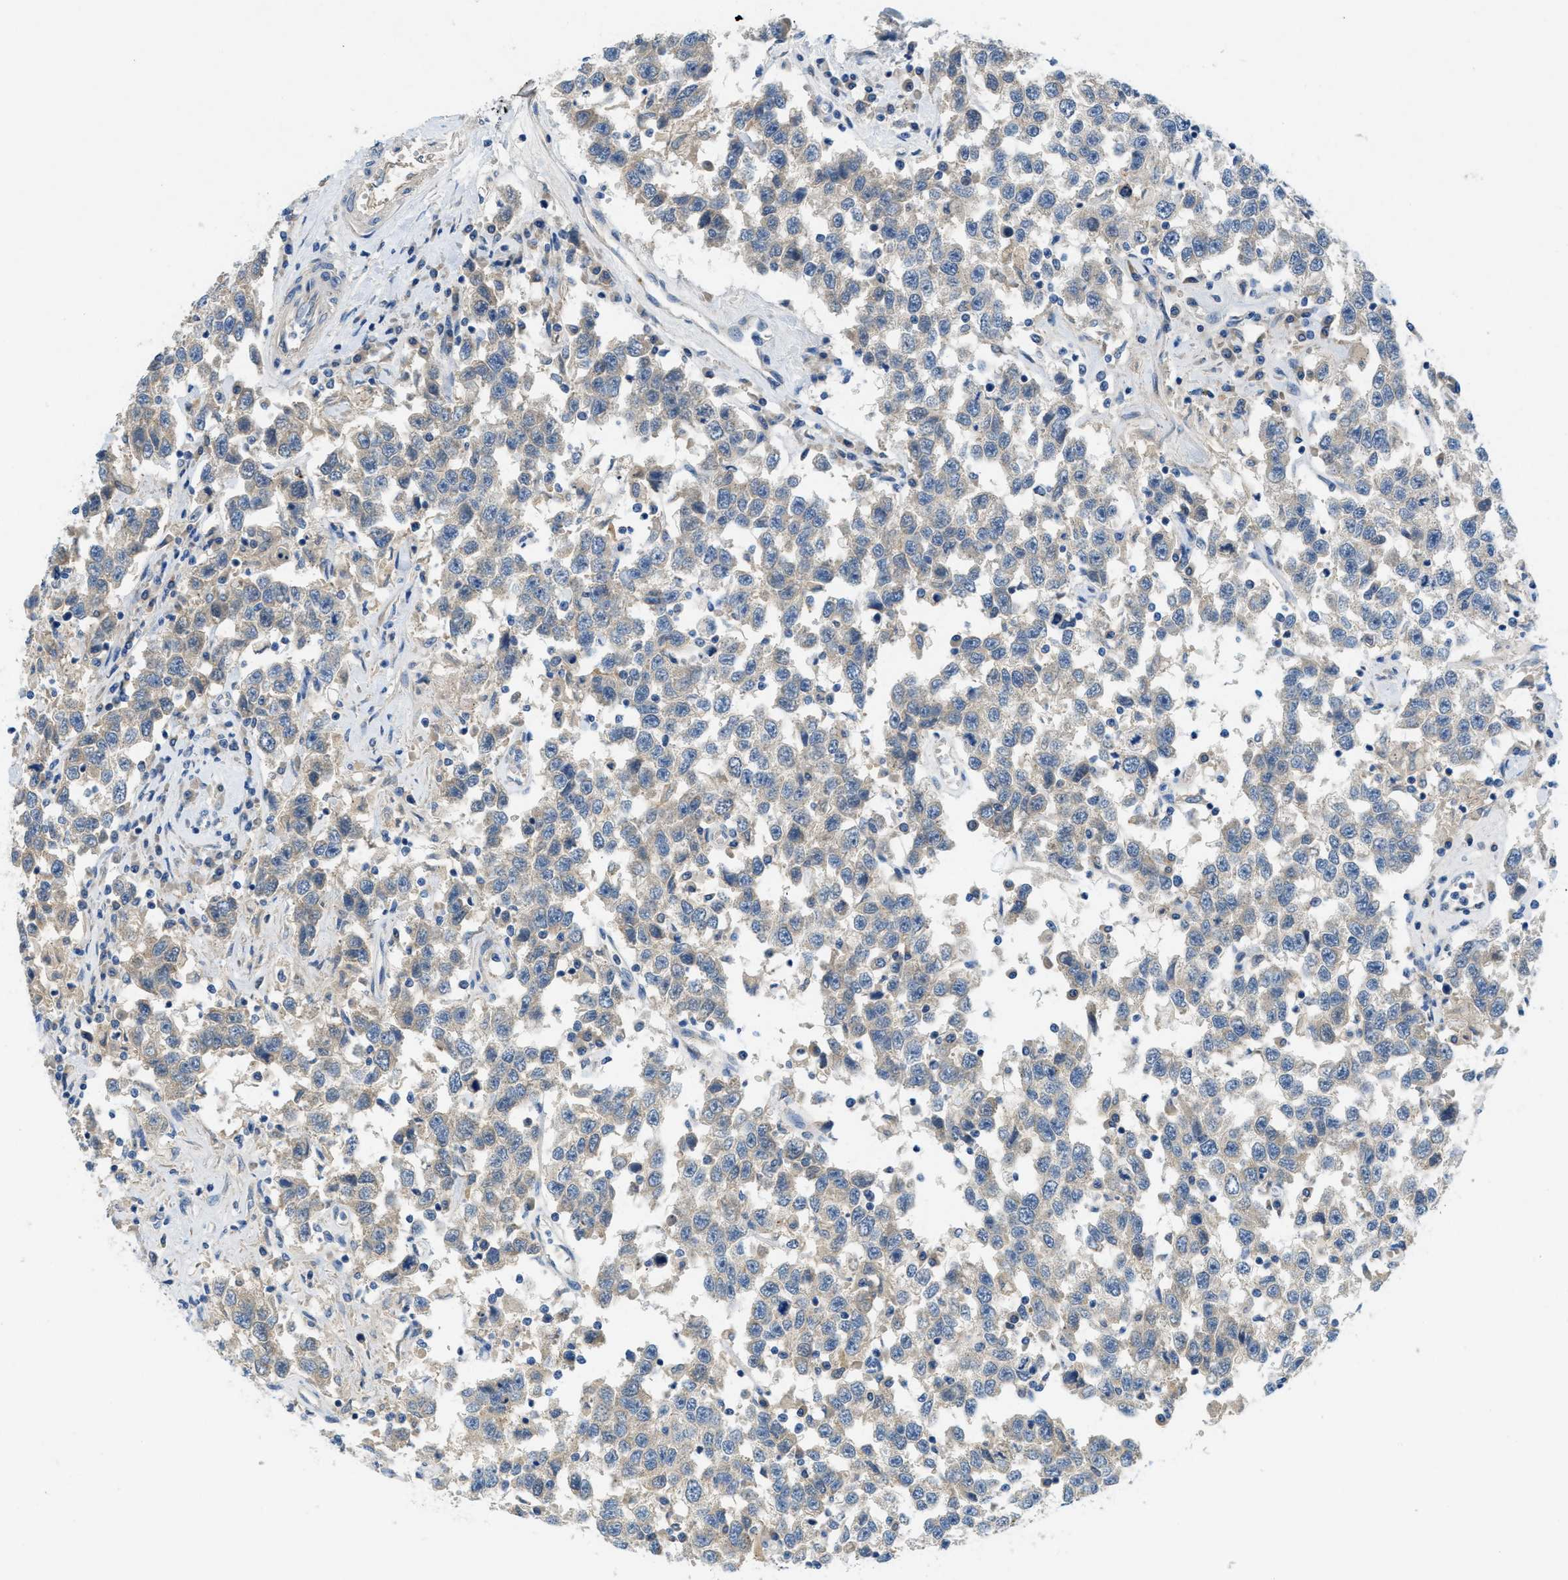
{"staining": {"intensity": "negative", "quantity": "none", "location": "none"}, "tissue": "testis cancer", "cell_type": "Tumor cells", "image_type": "cancer", "snomed": [{"axis": "morphology", "description": "Seminoma, NOS"}, {"axis": "topography", "description": "Testis"}], "caption": "Tumor cells show no significant expression in seminoma (testis). (Brightfield microscopy of DAB immunohistochemistry at high magnification).", "gene": "RIPK2", "patient": {"sex": "male", "age": 41}}